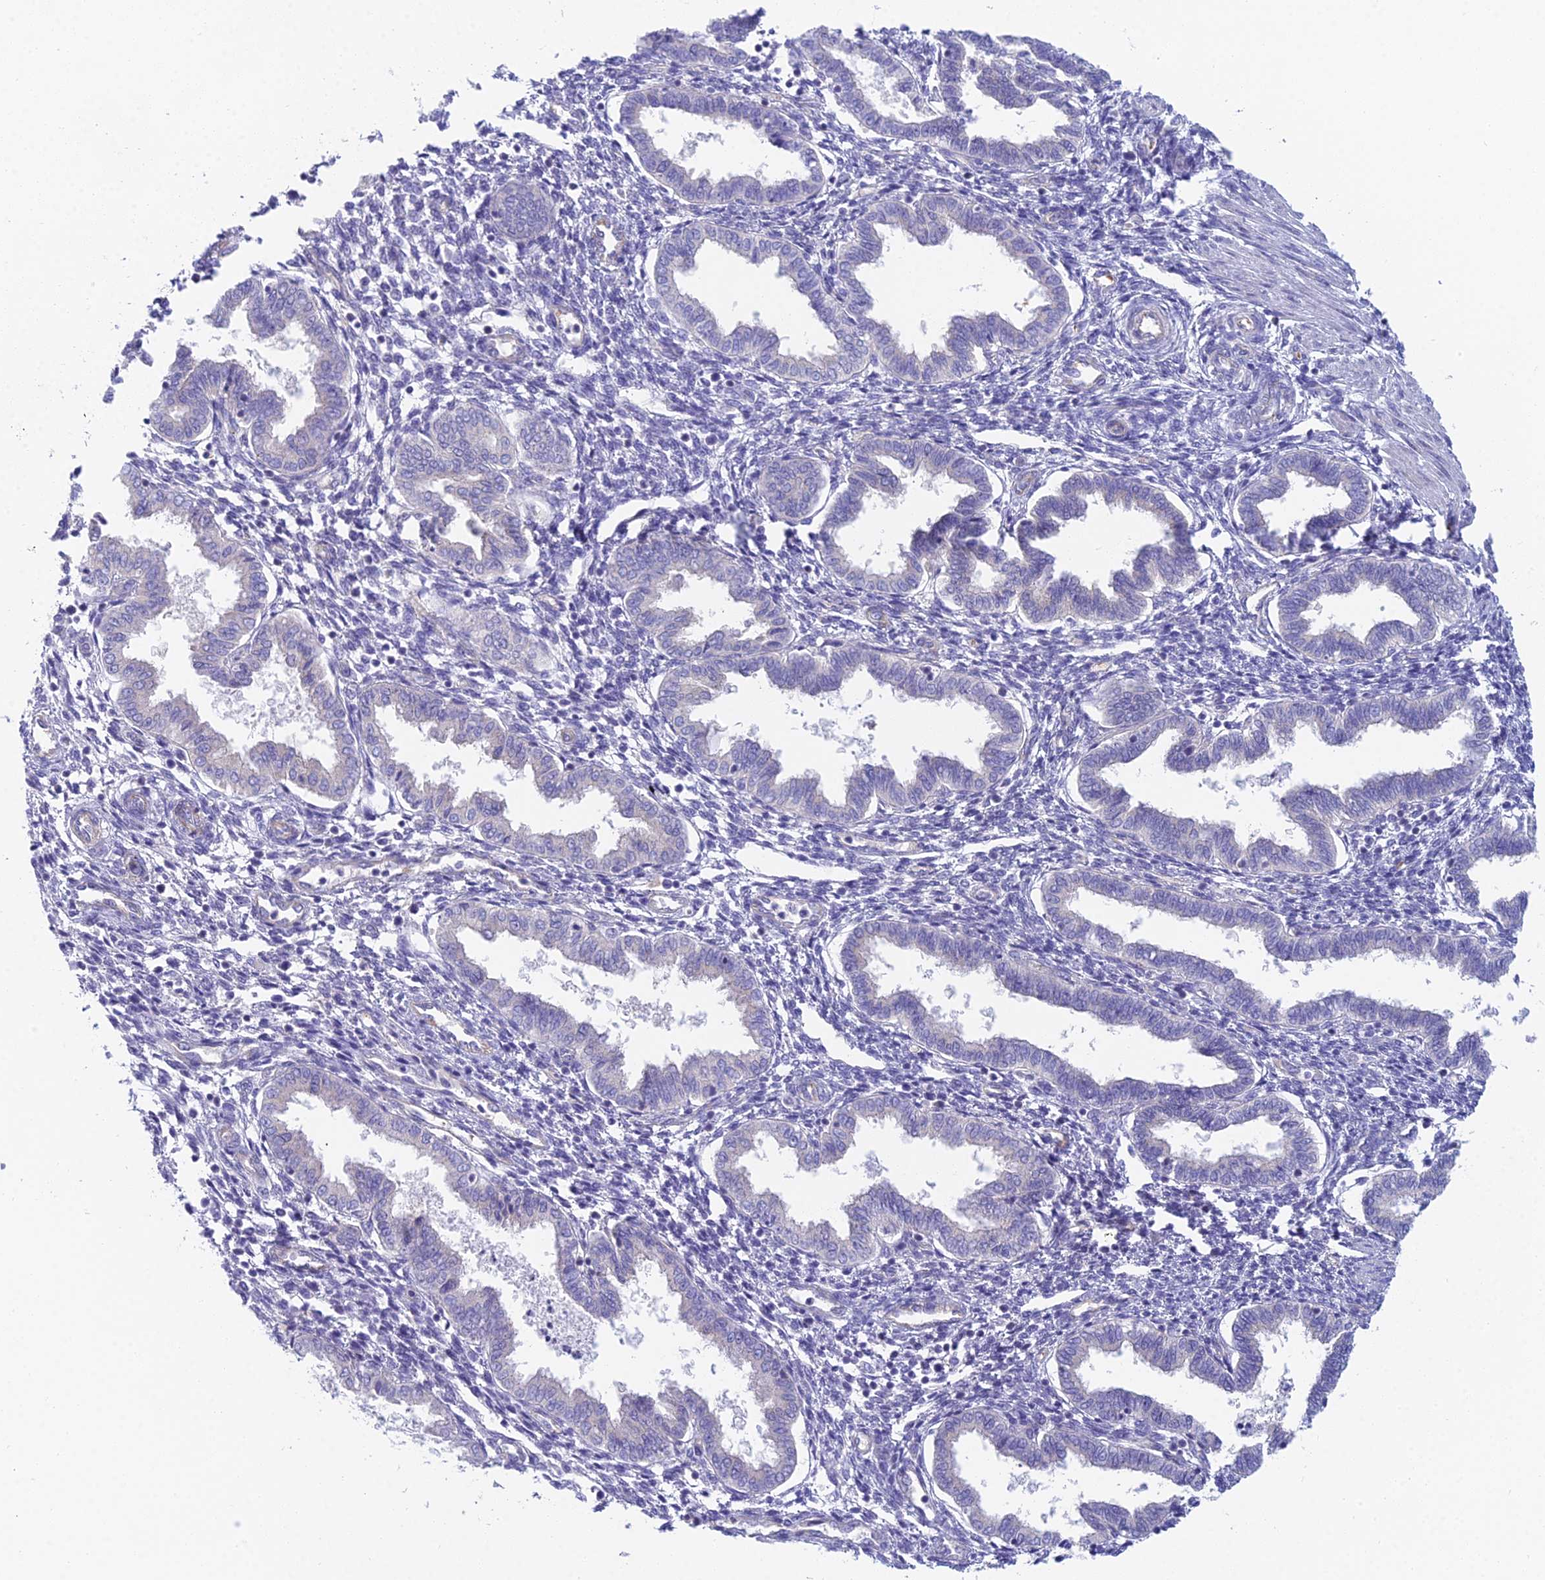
{"staining": {"intensity": "negative", "quantity": "none", "location": "none"}, "tissue": "endometrium", "cell_type": "Cells in endometrial stroma", "image_type": "normal", "snomed": [{"axis": "morphology", "description": "Normal tissue, NOS"}, {"axis": "topography", "description": "Endometrium"}], "caption": "Cells in endometrial stroma show no significant protein expression in benign endometrium. (DAB IHC with hematoxylin counter stain).", "gene": "ZNF564", "patient": {"sex": "female", "age": 33}}